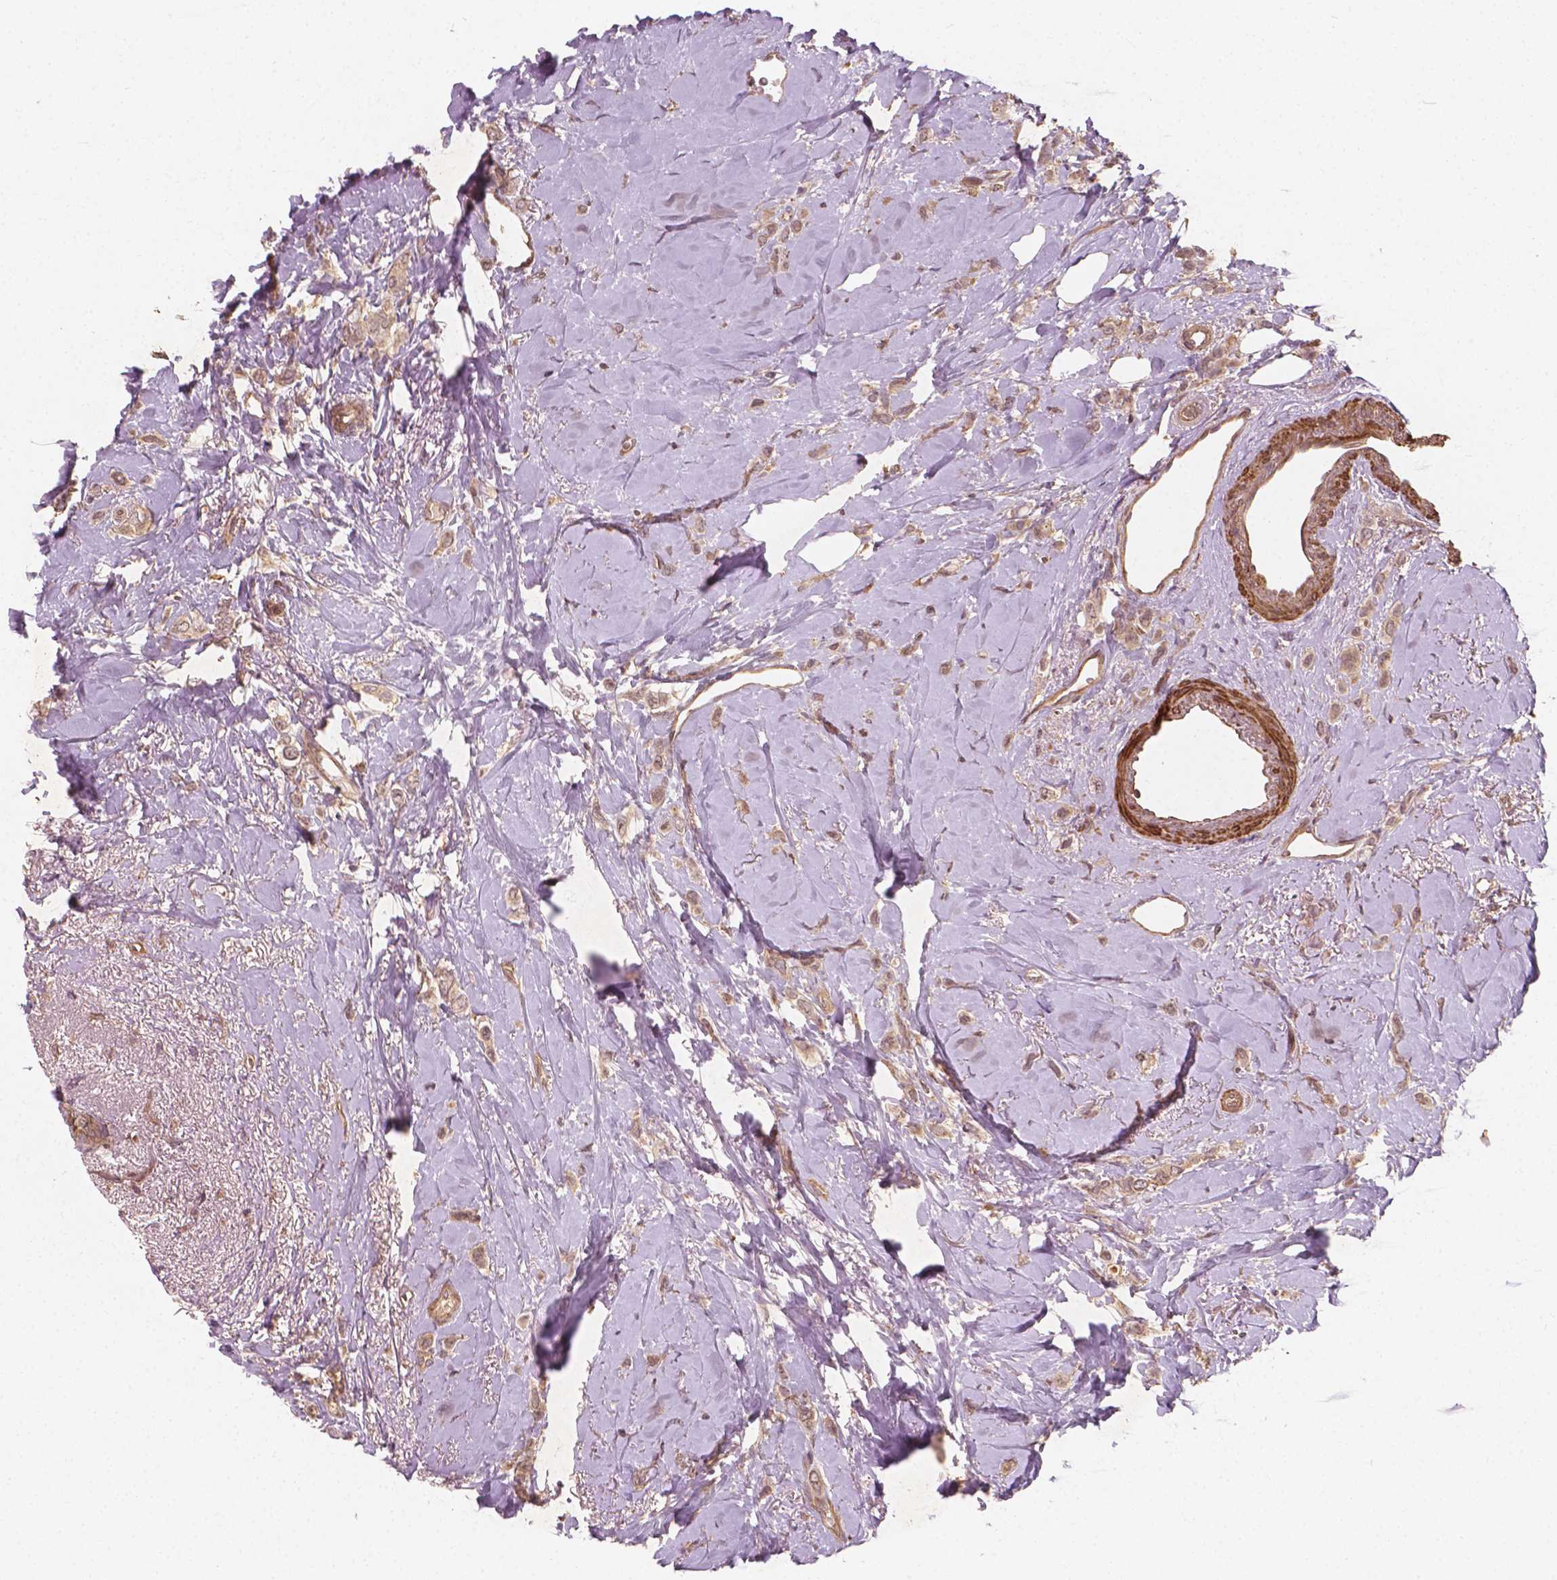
{"staining": {"intensity": "weak", "quantity": ">75%", "location": "cytoplasmic/membranous"}, "tissue": "breast cancer", "cell_type": "Tumor cells", "image_type": "cancer", "snomed": [{"axis": "morphology", "description": "Lobular carcinoma"}, {"axis": "topography", "description": "Breast"}], "caption": "A micrograph showing weak cytoplasmic/membranous positivity in approximately >75% of tumor cells in breast cancer (lobular carcinoma), as visualized by brown immunohistochemical staining.", "gene": "CYFIP2", "patient": {"sex": "female", "age": 66}}